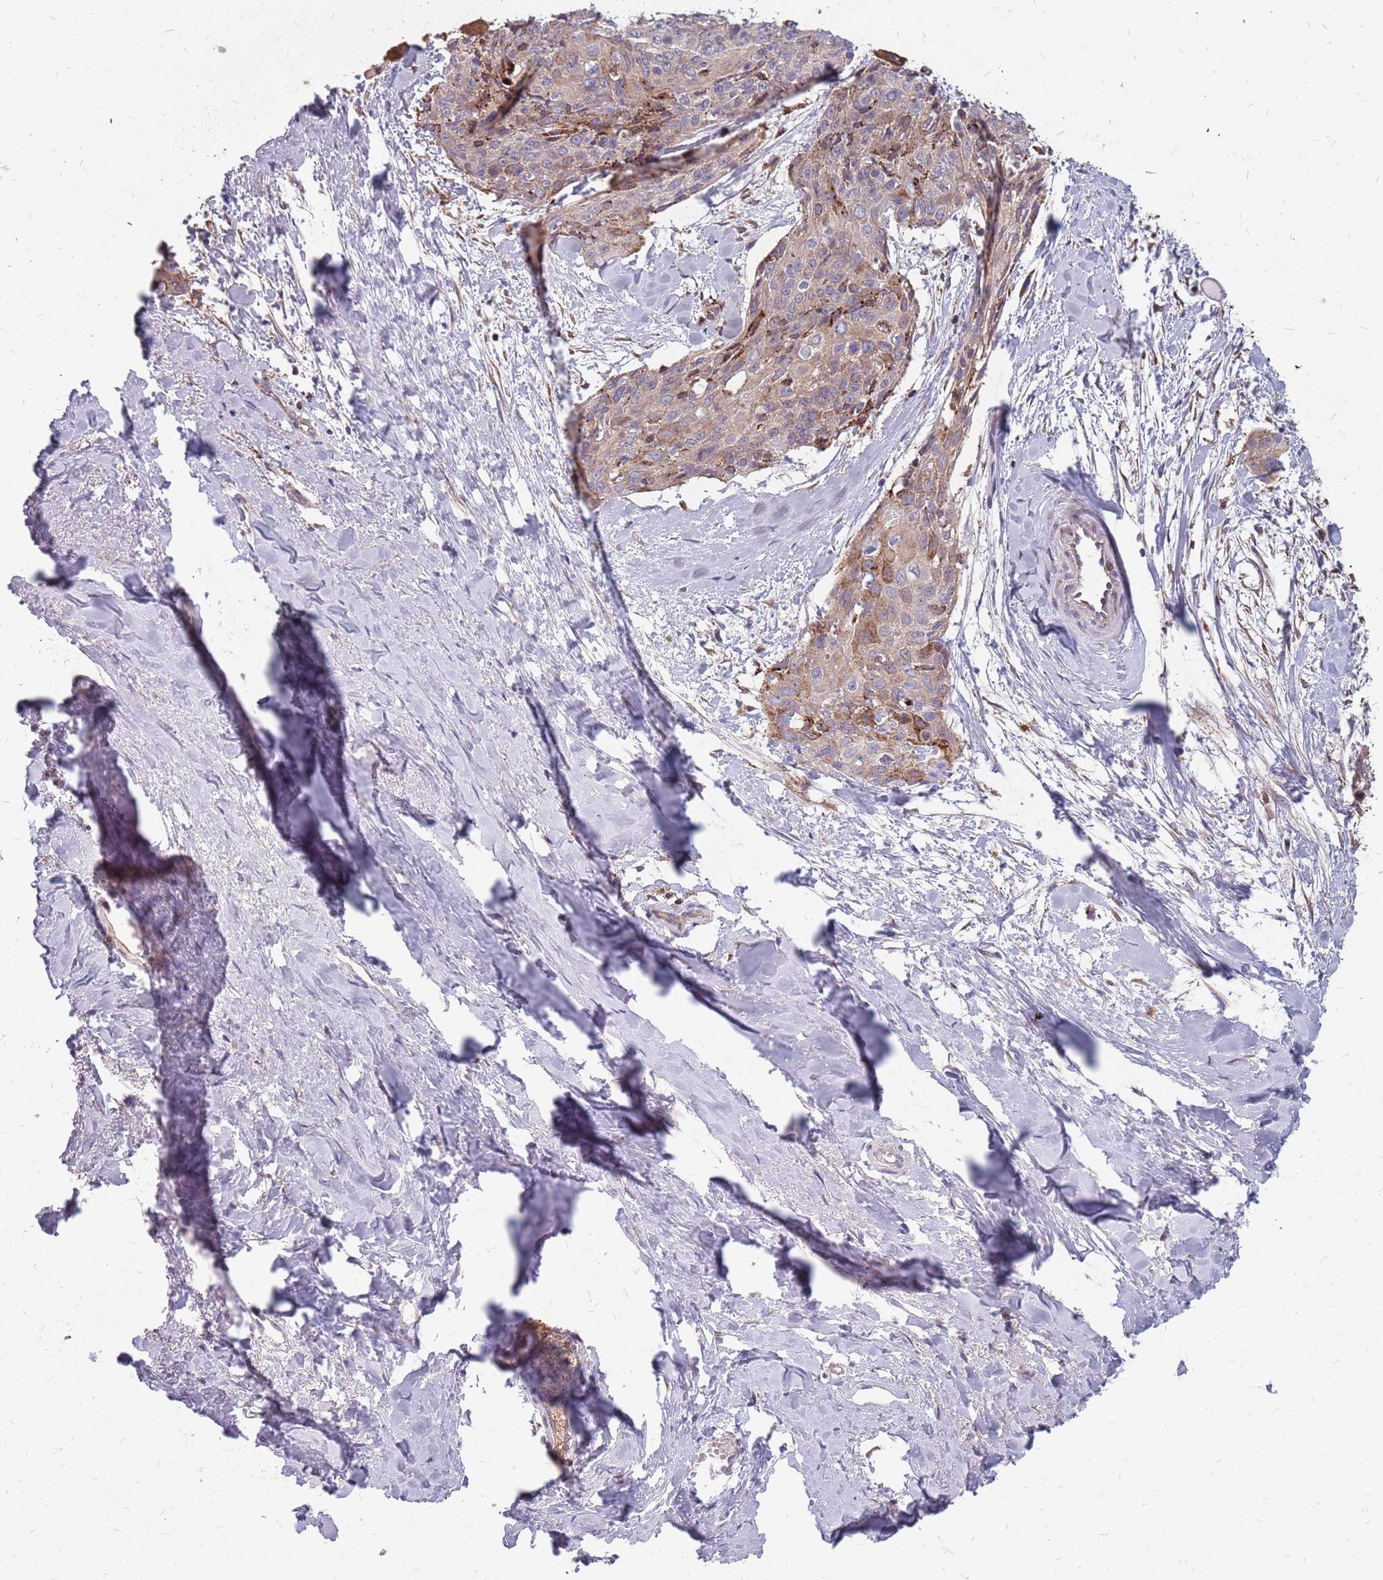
{"staining": {"intensity": "weak", "quantity": ">75%", "location": "cytoplasmic/membranous"}, "tissue": "skin cancer", "cell_type": "Tumor cells", "image_type": "cancer", "snomed": [{"axis": "morphology", "description": "Squamous cell carcinoma, NOS"}, {"axis": "topography", "description": "Skin"}, {"axis": "topography", "description": "Vulva"}], "caption": "Immunohistochemical staining of human skin squamous cell carcinoma demonstrates low levels of weak cytoplasmic/membranous protein expression in about >75% of tumor cells. Using DAB (3,3'-diaminobenzidine) (brown) and hematoxylin (blue) stains, captured at high magnification using brightfield microscopy.", "gene": "NME4", "patient": {"sex": "female", "age": 85}}